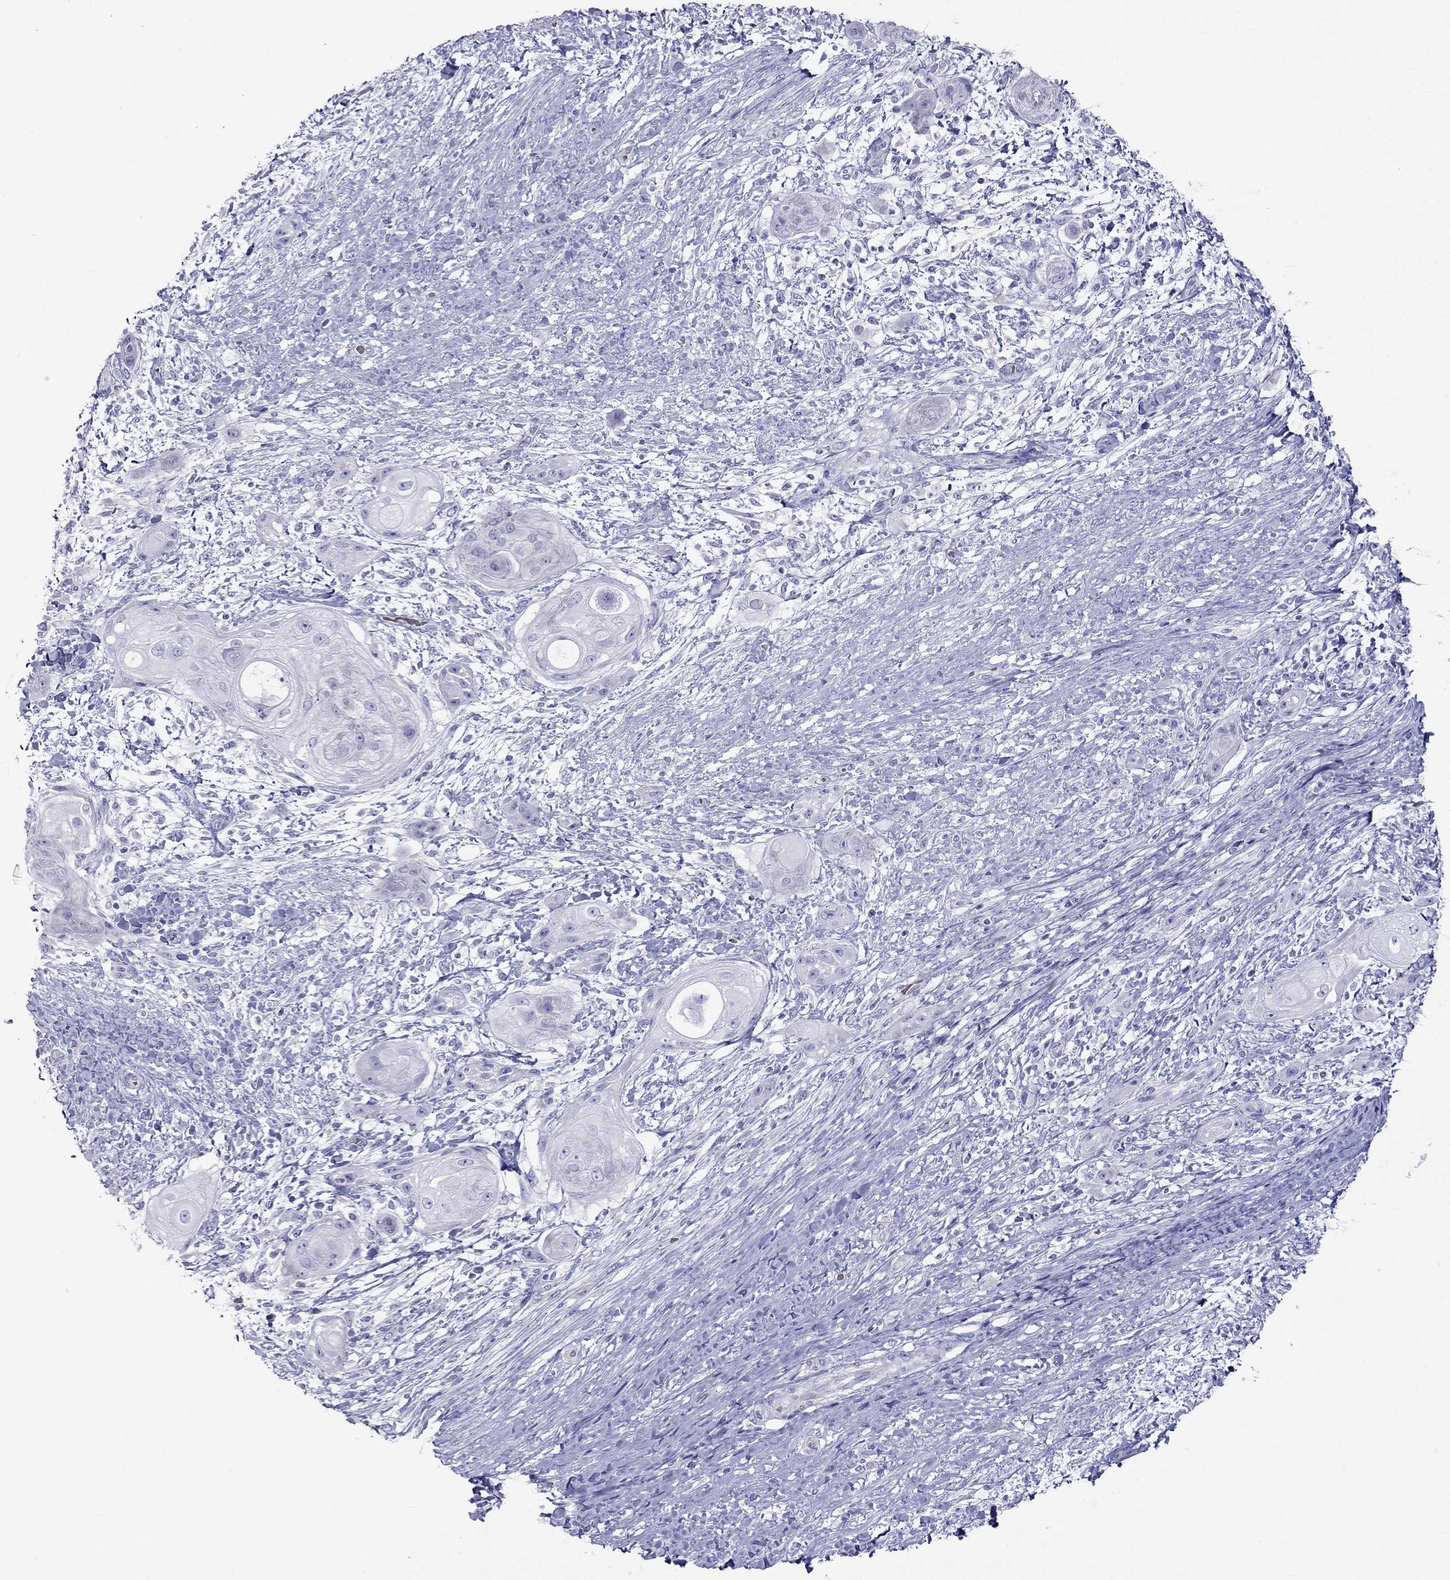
{"staining": {"intensity": "negative", "quantity": "none", "location": "none"}, "tissue": "skin cancer", "cell_type": "Tumor cells", "image_type": "cancer", "snomed": [{"axis": "morphology", "description": "Squamous cell carcinoma, NOS"}, {"axis": "topography", "description": "Skin"}], "caption": "IHC image of neoplastic tissue: human skin squamous cell carcinoma stained with DAB (3,3'-diaminobenzidine) exhibits no significant protein positivity in tumor cells.", "gene": "TDRD1", "patient": {"sex": "male", "age": 62}}